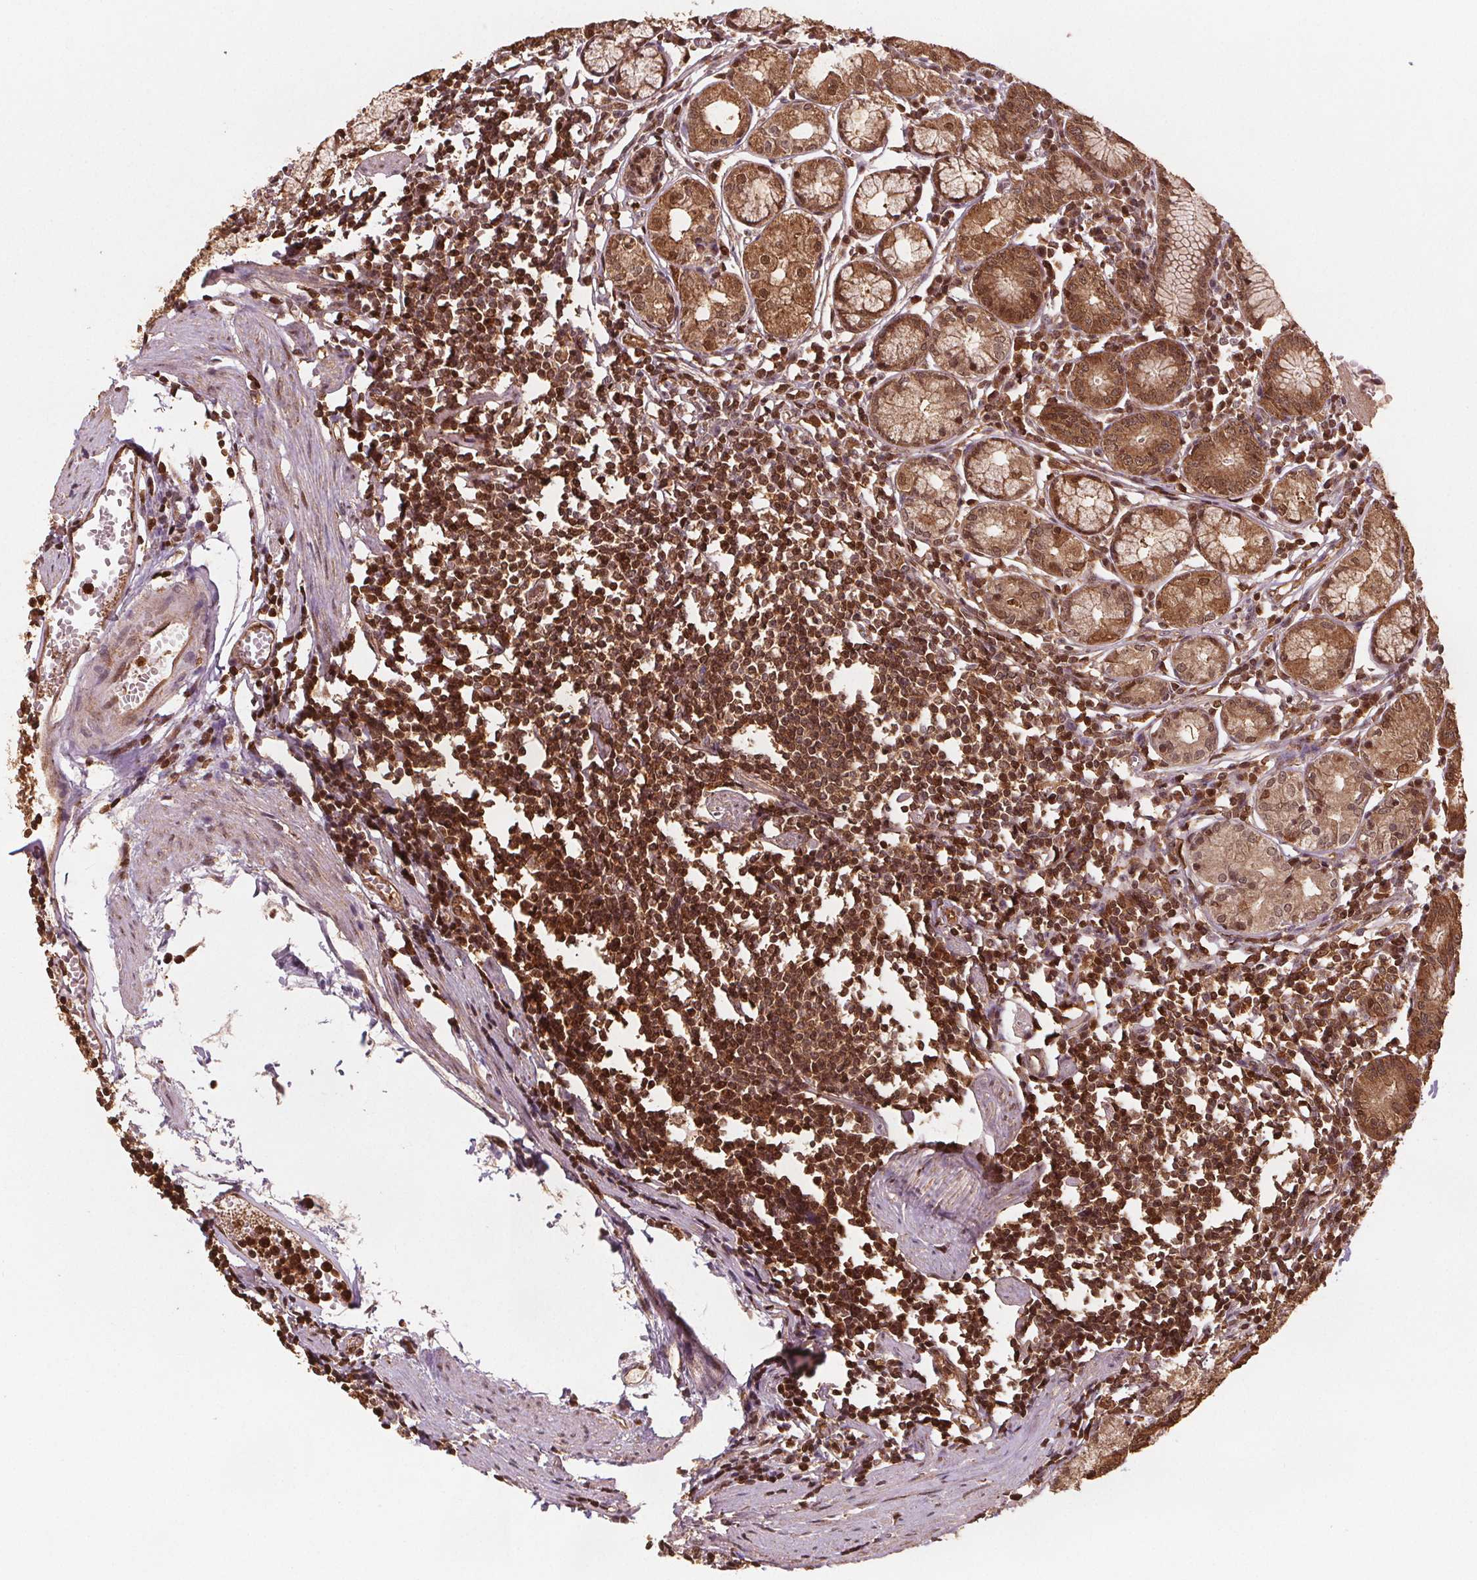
{"staining": {"intensity": "moderate", "quantity": ">75%", "location": "cytoplasmic/membranous,nuclear"}, "tissue": "stomach", "cell_type": "Glandular cells", "image_type": "normal", "snomed": [{"axis": "morphology", "description": "Normal tissue, NOS"}, {"axis": "topography", "description": "Stomach"}], "caption": "Stomach stained with a brown dye shows moderate cytoplasmic/membranous,nuclear positive staining in approximately >75% of glandular cells.", "gene": "ENO1", "patient": {"sex": "male", "age": 55}}